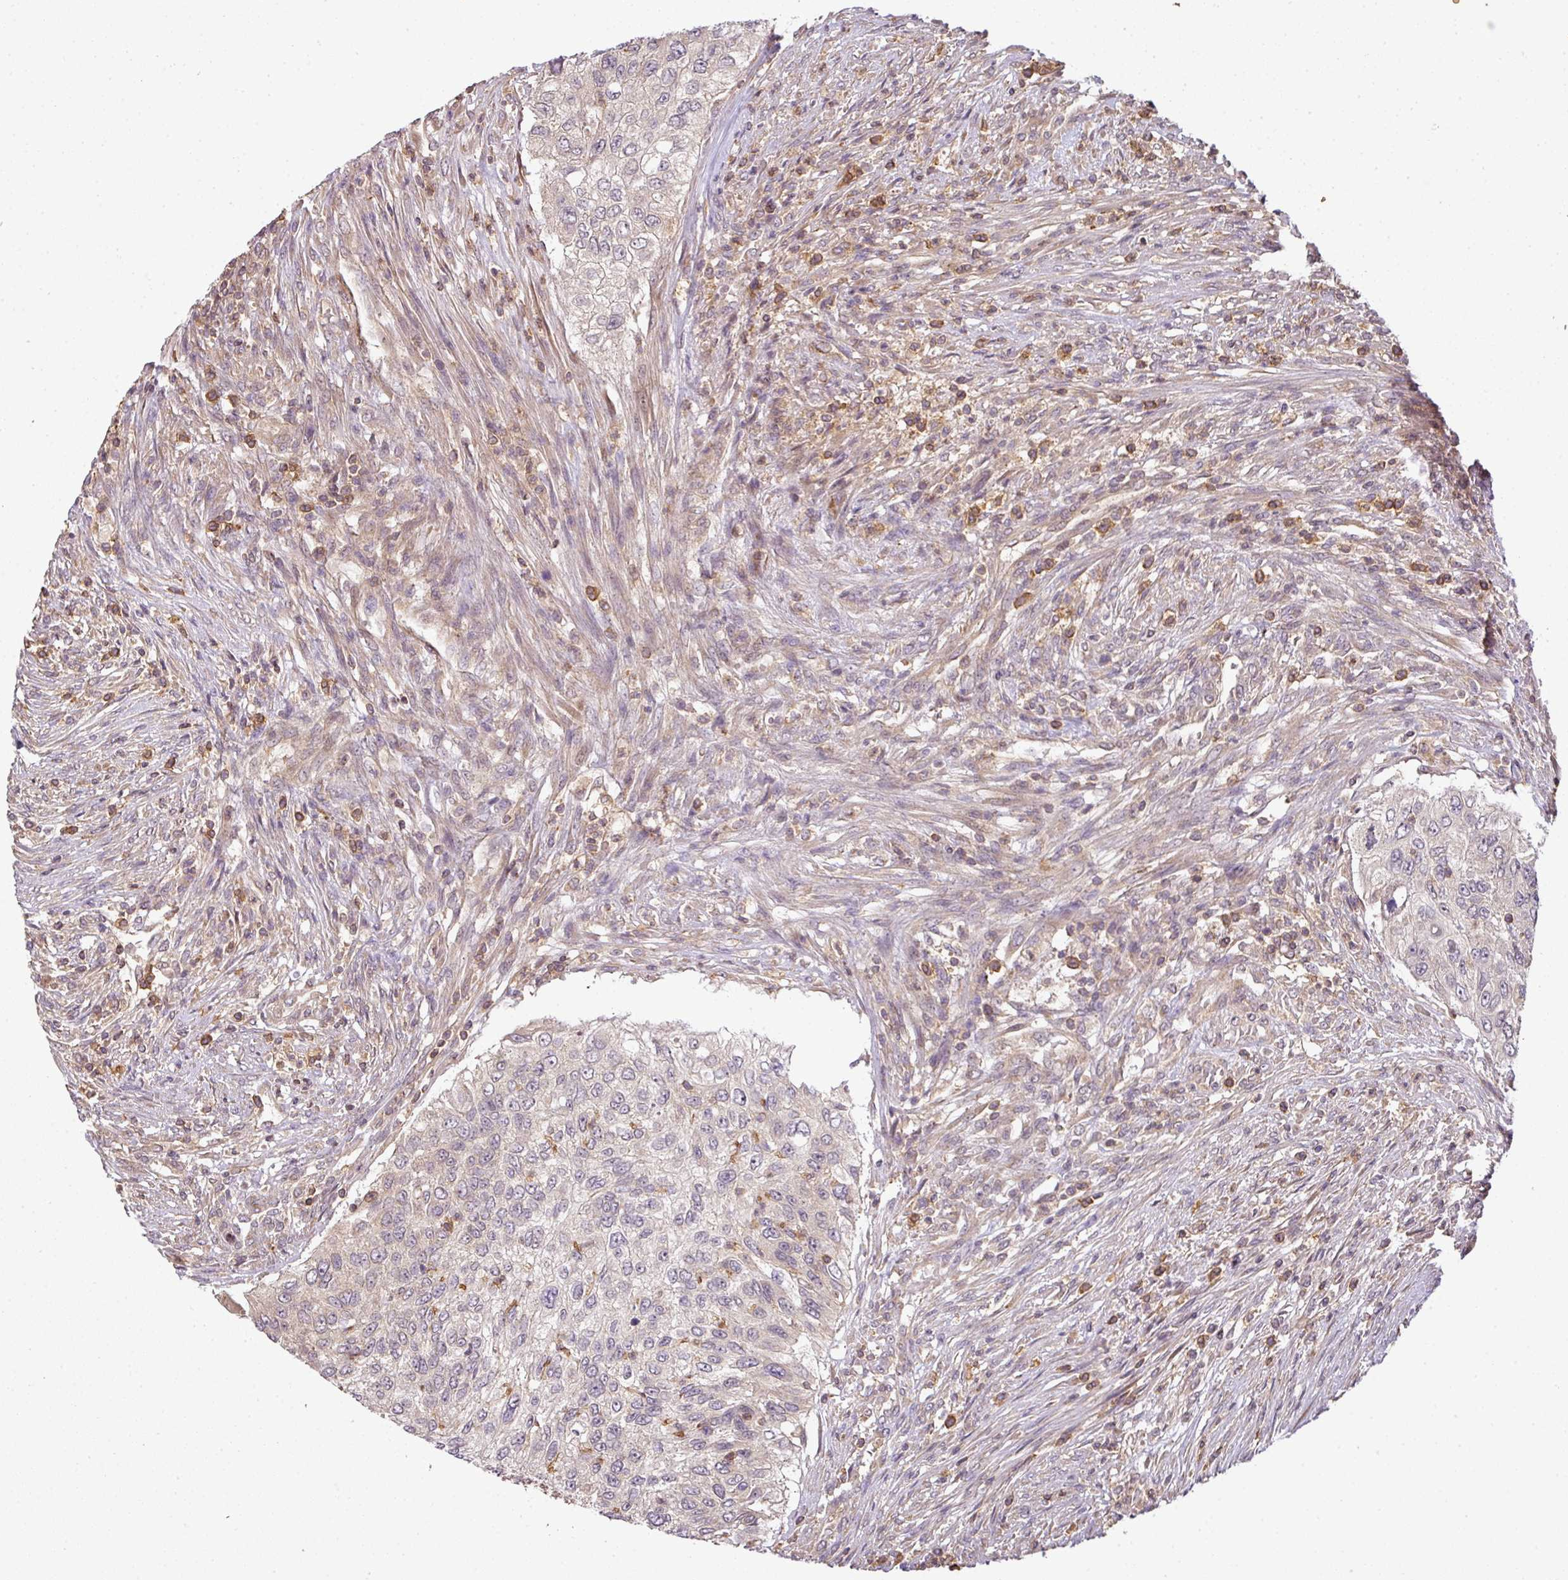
{"staining": {"intensity": "negative", "quantity": "none", "location": "none"}, "tissue": "urothelial cancer", "cell_type": "Tumor cells", "image_type": "cancer", "snomed": [{"axis": "morphology", "description": "Urothelial carcinoma, High grade"}, {"axis": "topography", "description": "Urinary bladder"}], "caption": "Immunohistochemistry histopathology image of neoplastic tissue: human urothelial cancer stained with DAB (3,3'-diaminobenzidine) reveals no significant protein staining in tumor cells.", "gene": "TCL1B", "patient": {"sex": "female", "age": 60}}